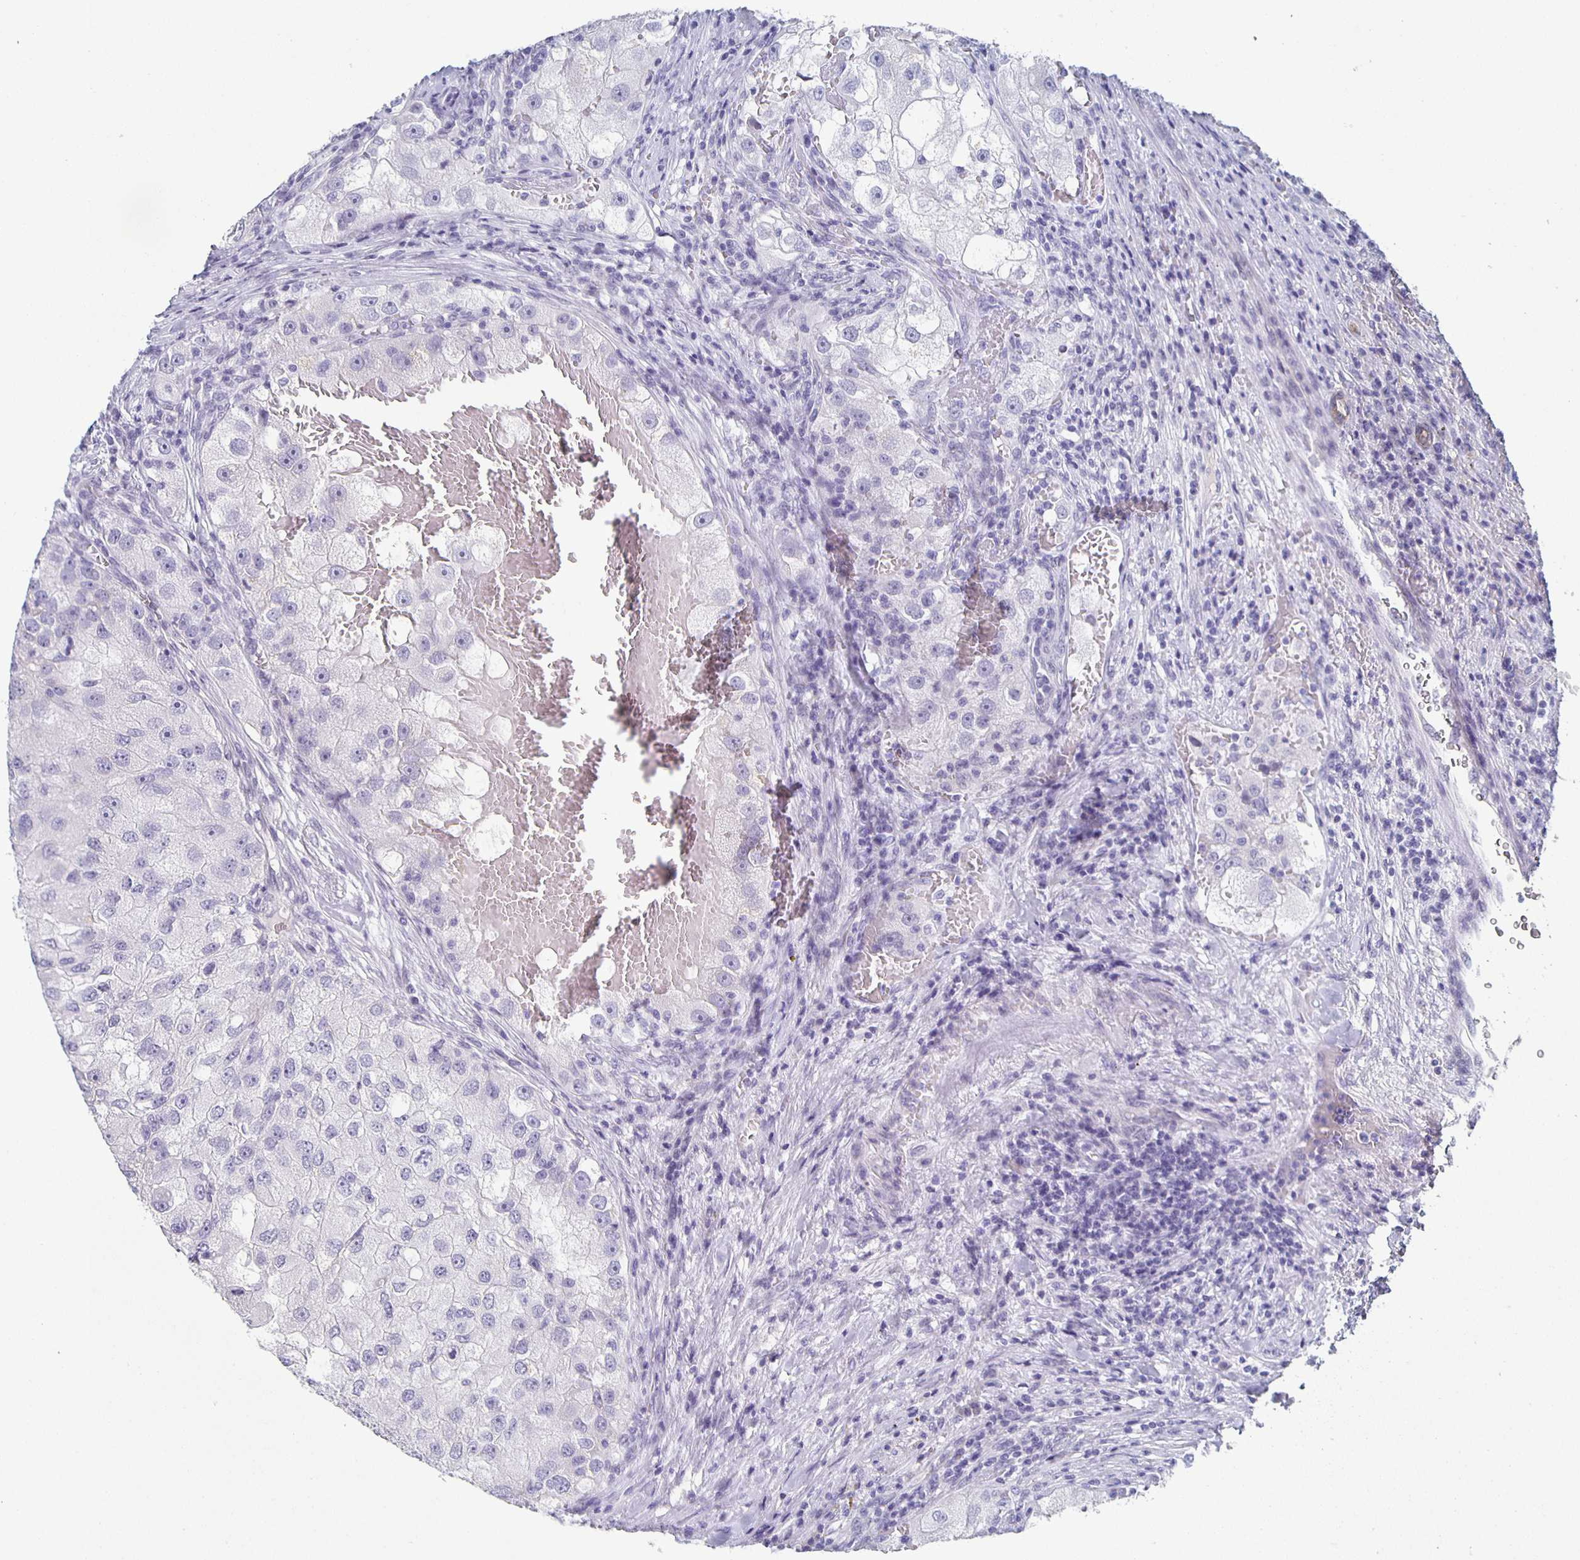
{"staining": {"intensity": "negative", "quantity": "none", "location": "none"}, "tissue": "renal cancer", "cell_type": "Tumor cells", "image_type": "cancer", "snomed": [{"axis": "morphology", "description": "Adenocarcinoma, NOS"}, {"axis": "topography", "description": "Kidney"}], "caption": "A histopathology image of adenocarcinoma (renal) stained for a protein shows no brown staining in tumor cells.", "gene": "CCDC17", "patient": {"sex": "male", "age": 63}}